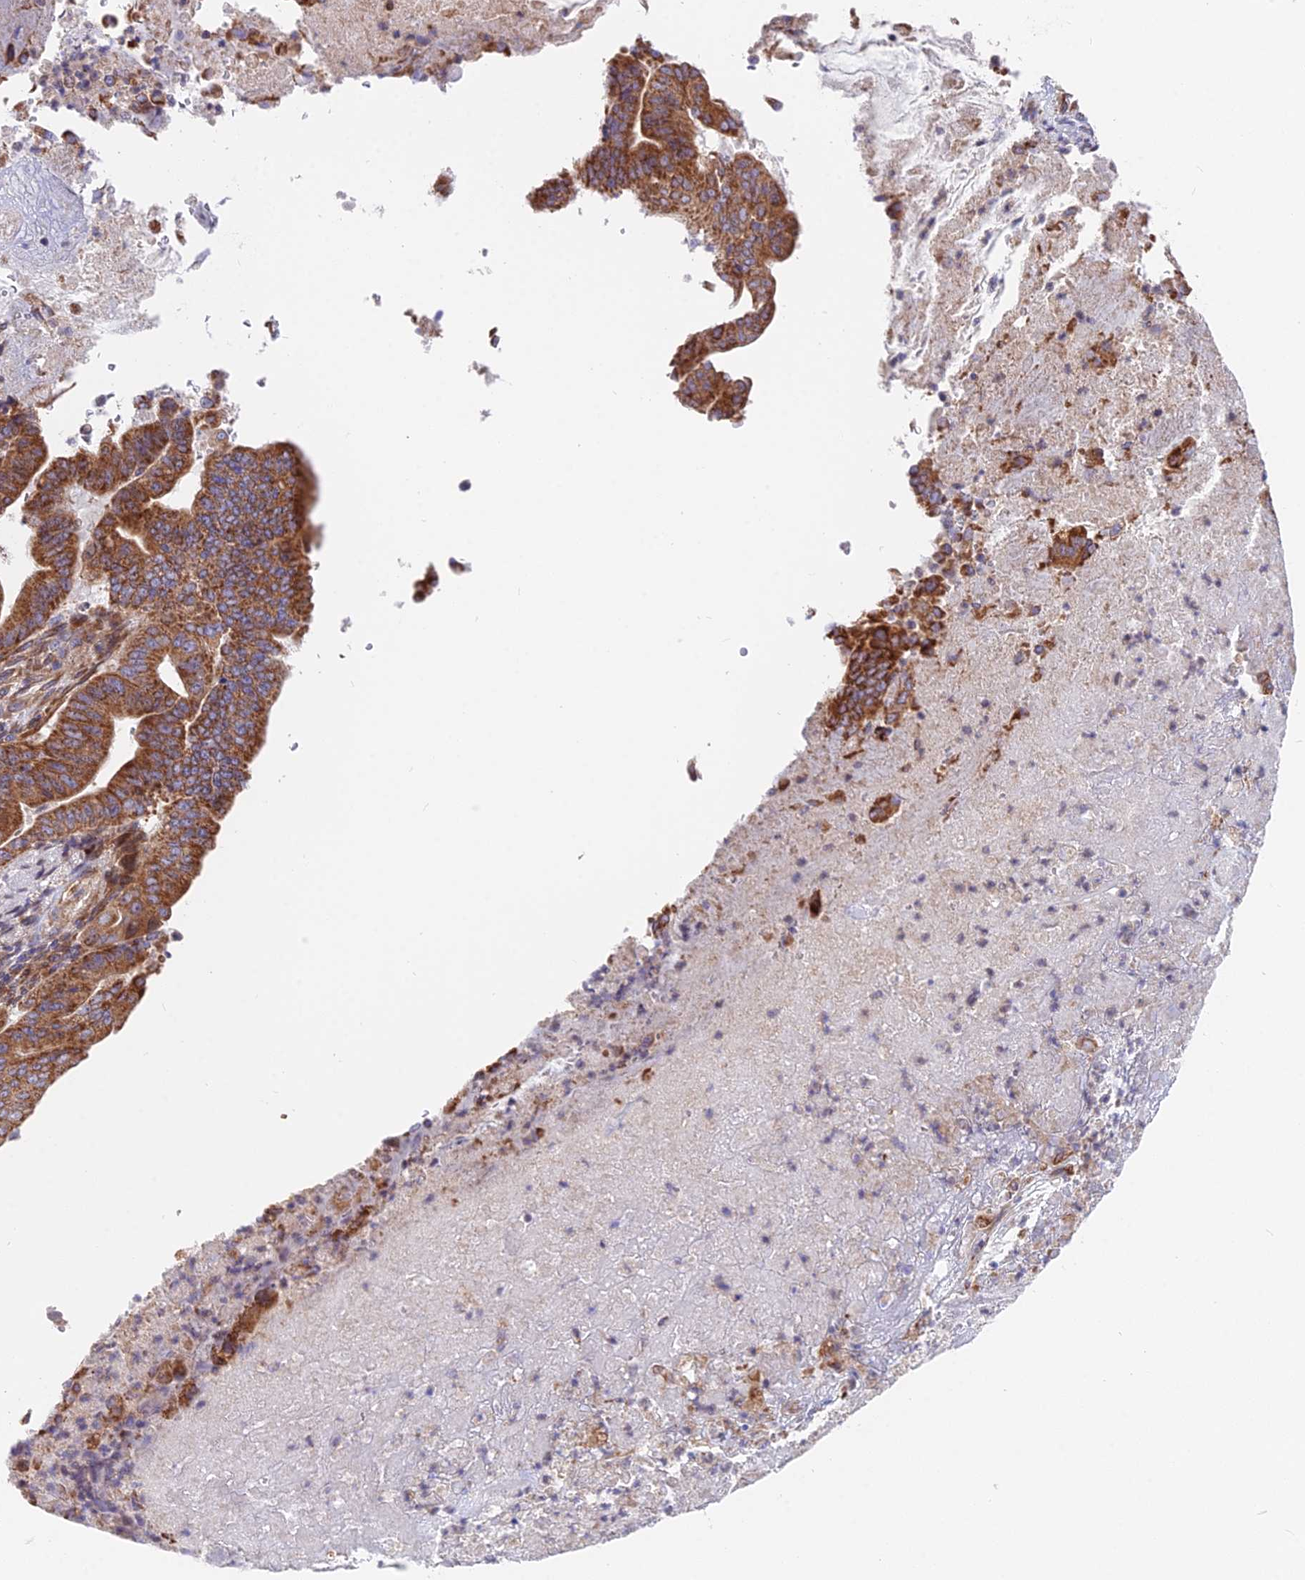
{"staining": {"intensity": "strong", "quantity": ">75%", "location": "cytoplasmic/membranous"}, "tissue": "pancreatic cancer", "cell_type": "Tumor cells", "image_type": "cancer", "snomed": [{"axis": "morphology", "description": "Adenocarcinoma, NOS"}, {"axis": "topography", "description": "Pancreas"}], "caption": "A micrograph showing strong cytoplasmic/membranous positivity in about >75% of tumor cells in pancreatic cancer, as visualized by brown immunohistochemical staining.", "gene": "TBC1D20", "patient": {"sex": "female", "age": 77}}